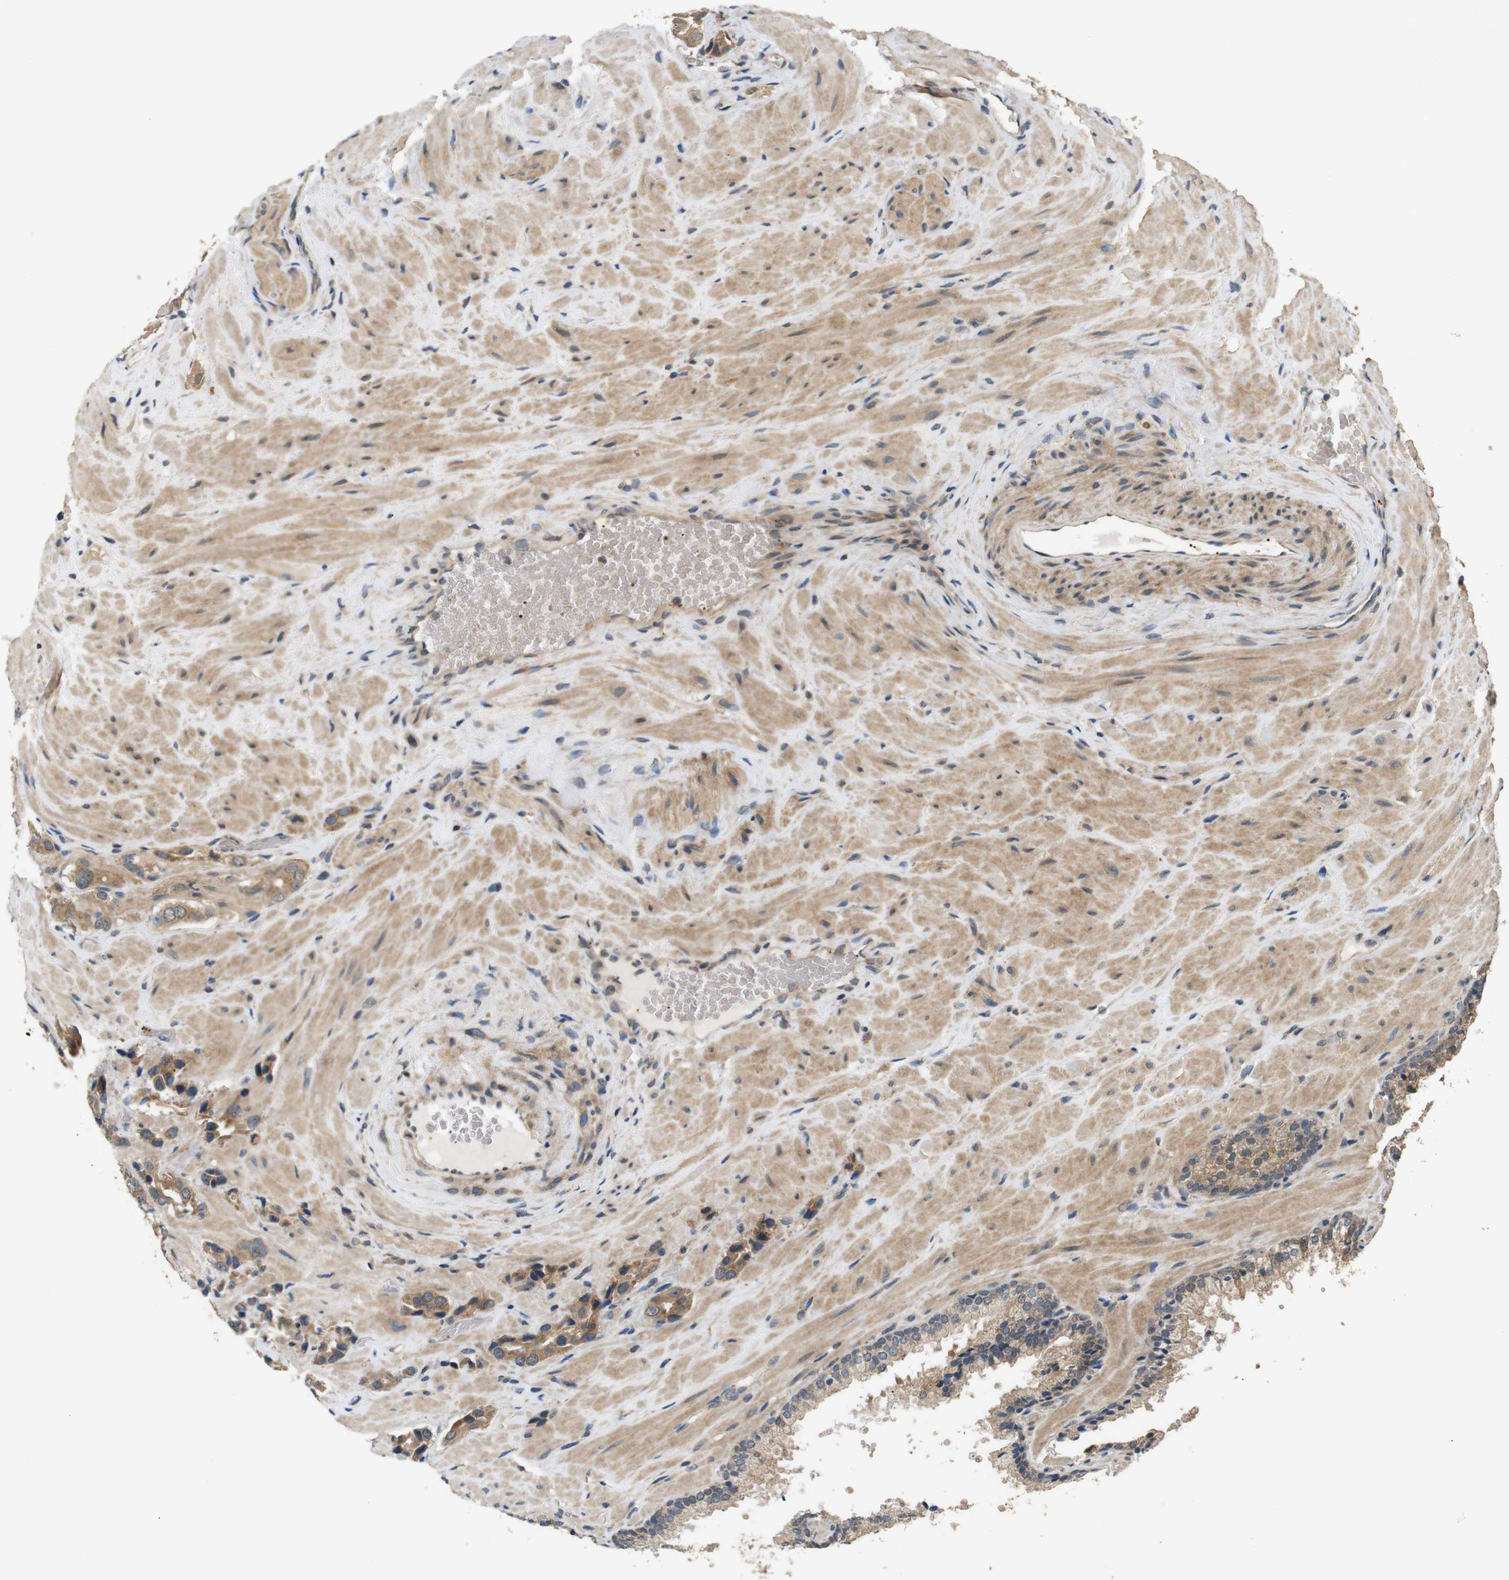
{"staining": {"intensity": "moderate", "quantity": ">75%", "location": "cytoplasmic/membranous"}, "tissue": "prostate cancer", "cell_type": "Tumor cells", "image_type": "cancer", "snomed": [{"axis": "morphology", "description": "Adenocarcinoma, High grade"}, {"axis": "topography", "description": "Prostate"}], "caption": "The photomicrograph reveals staining of prostate cancer, revealing moderate cytoplasmic/membranous protein expression (brown color) within tumor cells. Immunohistochemistry stains the protein of interest in brown and the nuclei are stained blue.", "gene": "EPHB2", "patient": {"sex": "male", "age": 64}}